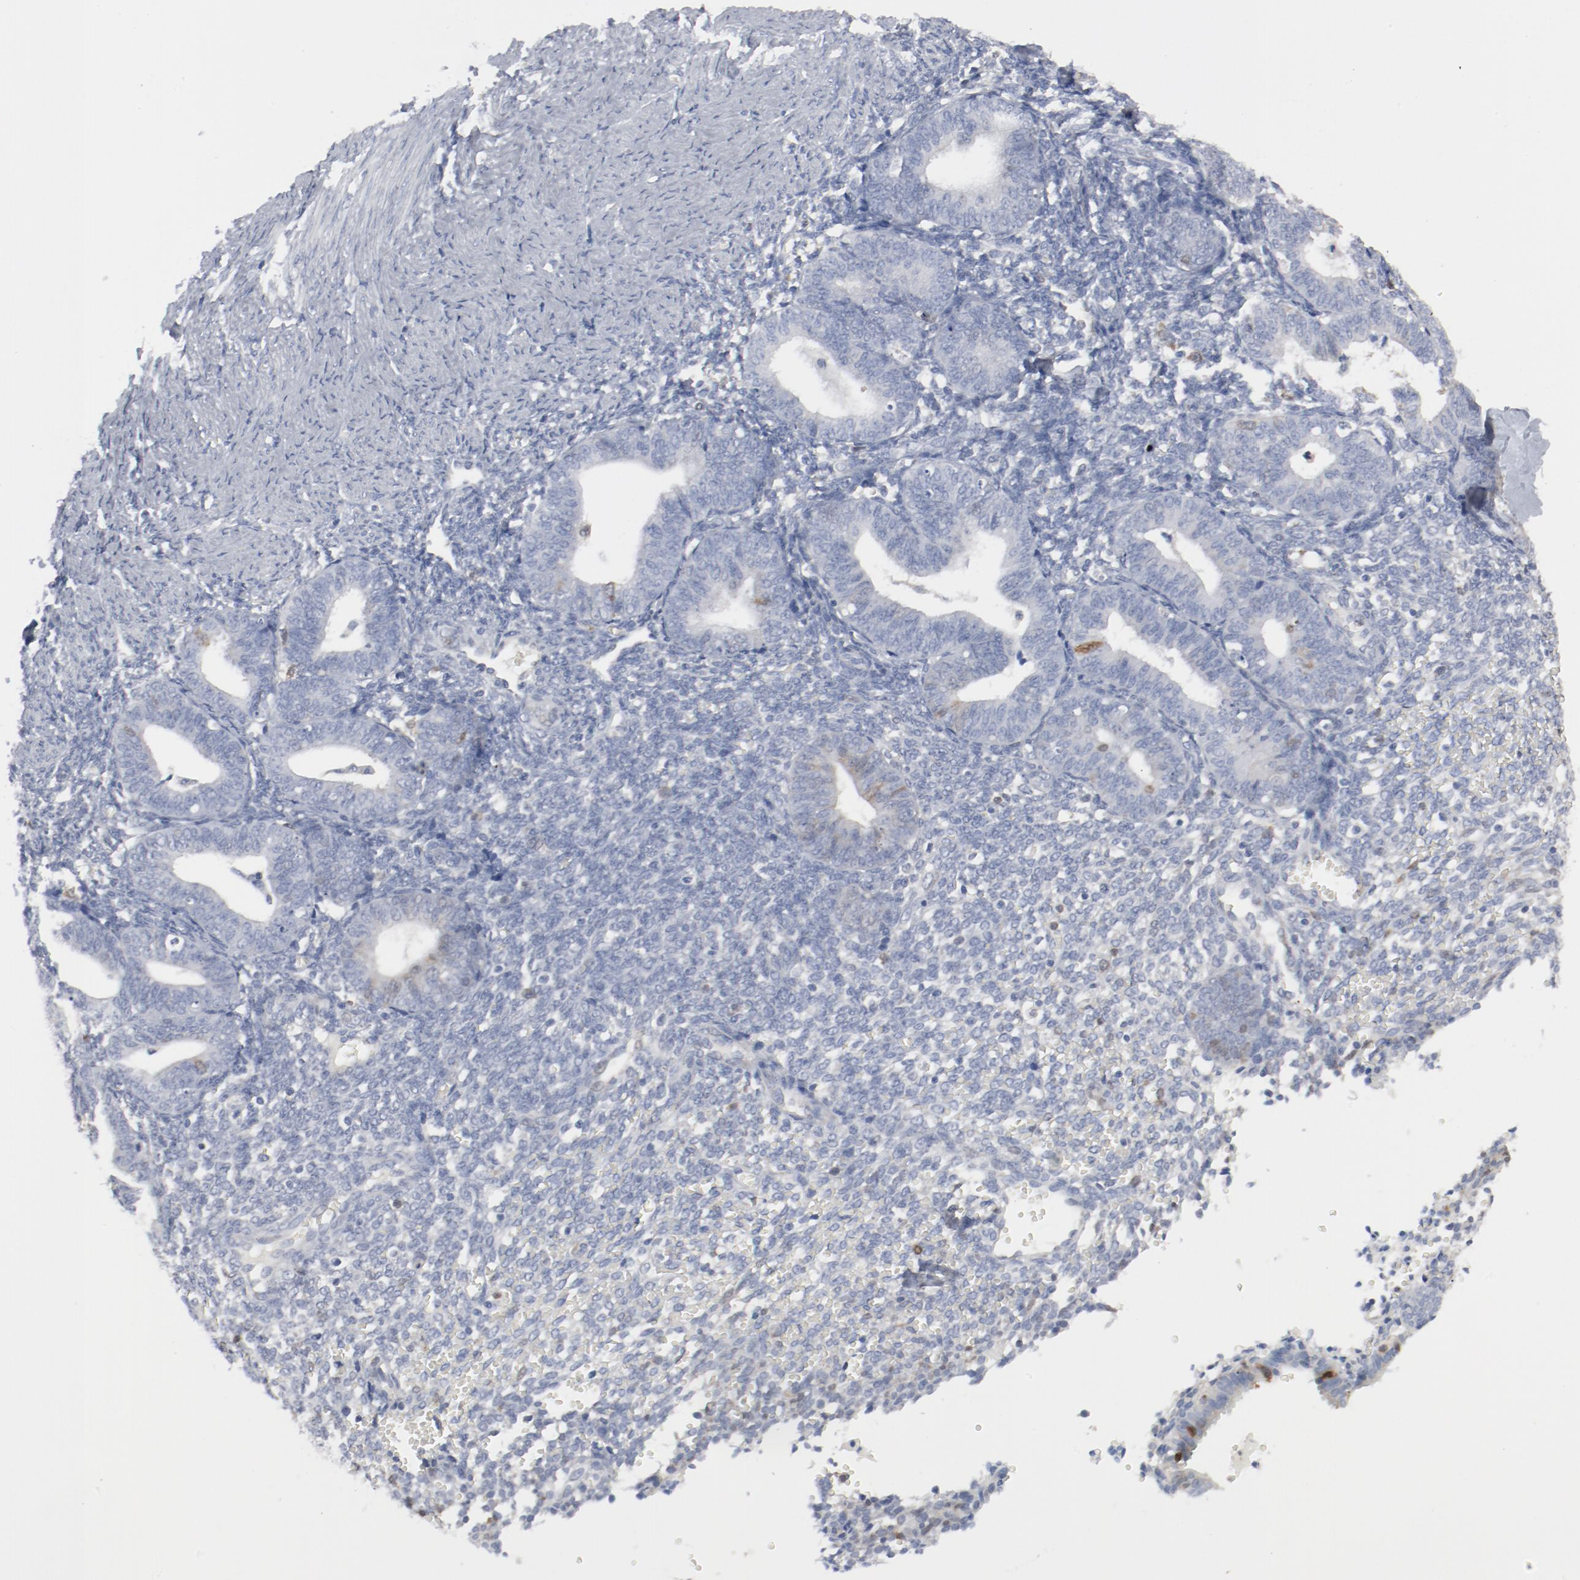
{"staining": {"intensity": "negative", "quantity": "none", "location": "none"}, "tissue": "endometrium", "cell_type": "Cells in endometrial stroma", "image_type": "normal", "snomed": [{"axis": "morphology", "description": "Normal tissue, NOS"}, {"axis": "topography", "description": "Endometrium"}], "caption": "The image demonstrates no staining of cells in endometrial stroma in normal endometrium. (DAB (3,3'-diaminobenzidine) immunohistochemistry visualized using brightfield microscopy, high magnification).", "gene": "CDK1", "patient": {"sex": "female", "age": 61}}